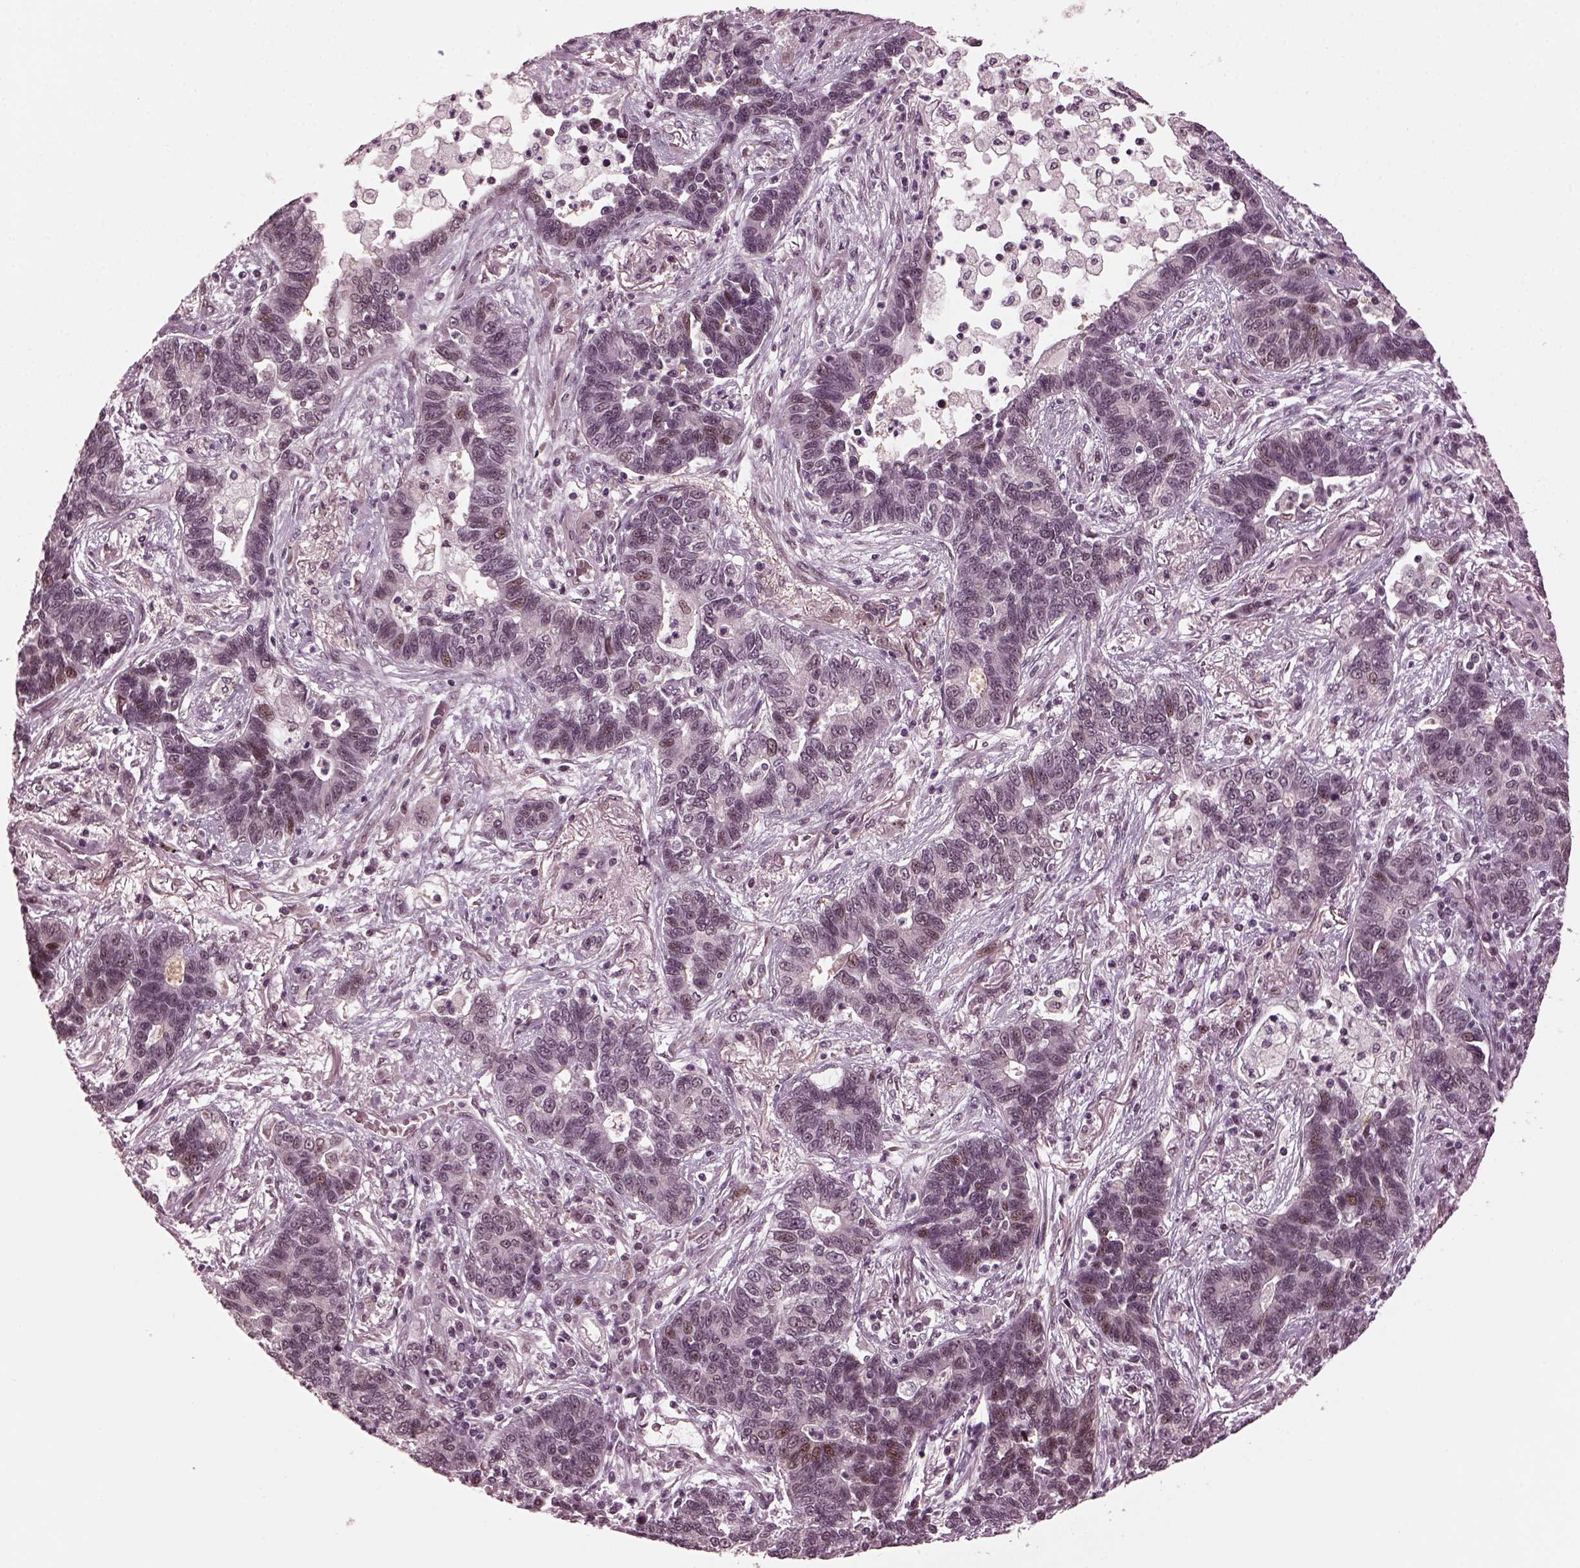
{"staining": {"intensity": "negative", "quantity": "none", "location": "none"}, "tissue": "lung cancer", "cell_type": "Tumor cells", "image_type": "cancer", "snomed": [{"axis": "morphology", "description": "Adenocarcinoma, NOS"}, {"axis": "topography", "description": "Lung"}], "caption": "Immunohistochemistry (IHC) image of human lung cancer (adenocarcinoma) stained for a protein (brown), which shows no staining in tumor cells. (DAB IHC, high magnification).", "gene": "TRIB3", "patient": {"sex": "female", "age": 57}}